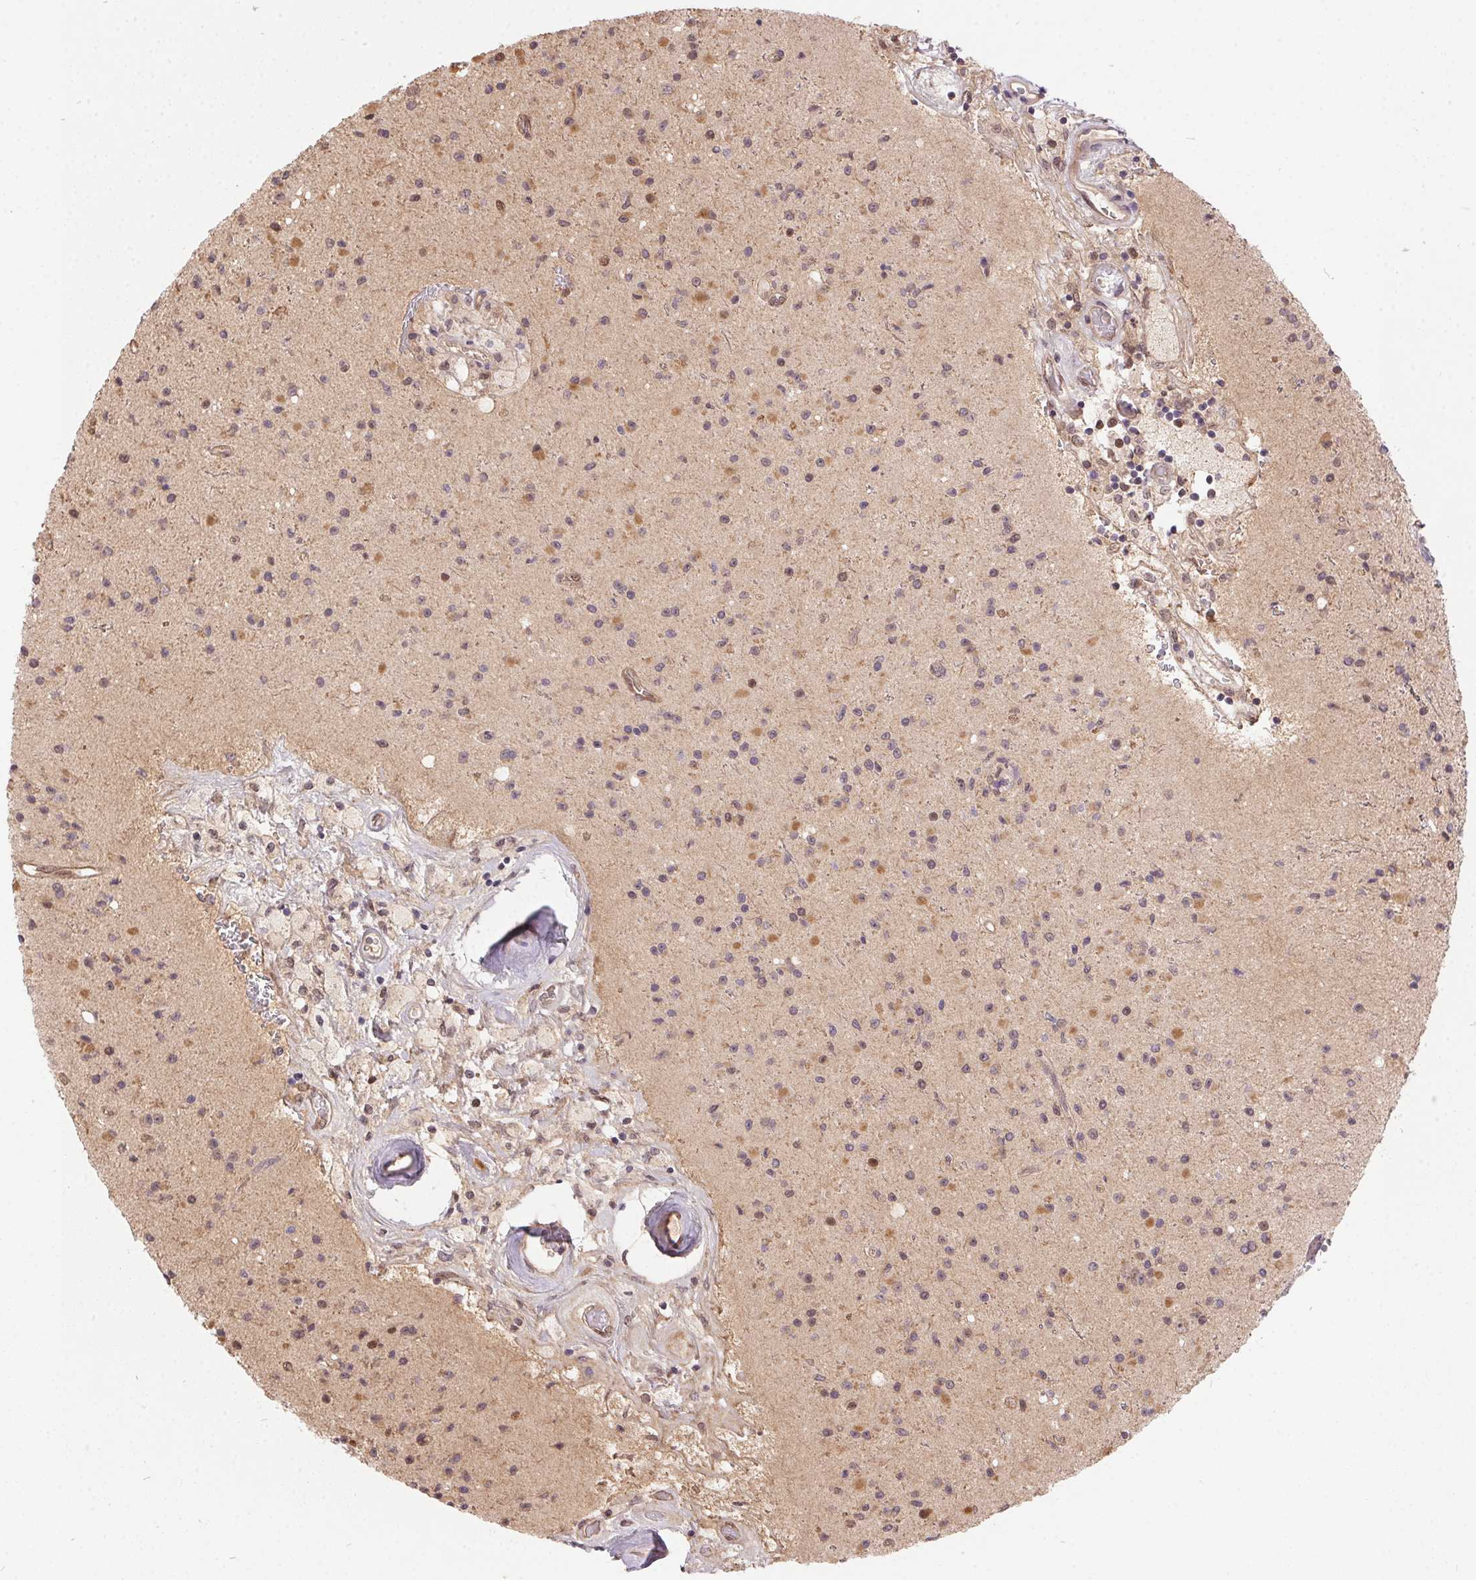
{"staining": {"intensity": "weak", "quantity": "25%-75%", "location": "nuclear"}, "tissue": "glioma", "cell_type": "Tumor cells", "image_type": "cancer", "snomed": [{"axis": "morphology", "description": "Glioma, malignant, High grade"}, {"axis": "topography", "description": "Brain"}], "caption": "A photomicrograph showing weak nuclear staining in approximately 25%-75% of tumor cells in malignant glioma (high-grade), as visualized by brown immunohistochemical staining.", "gene": "NUDT16", "patient": {"sex": "male", "age": 36}}